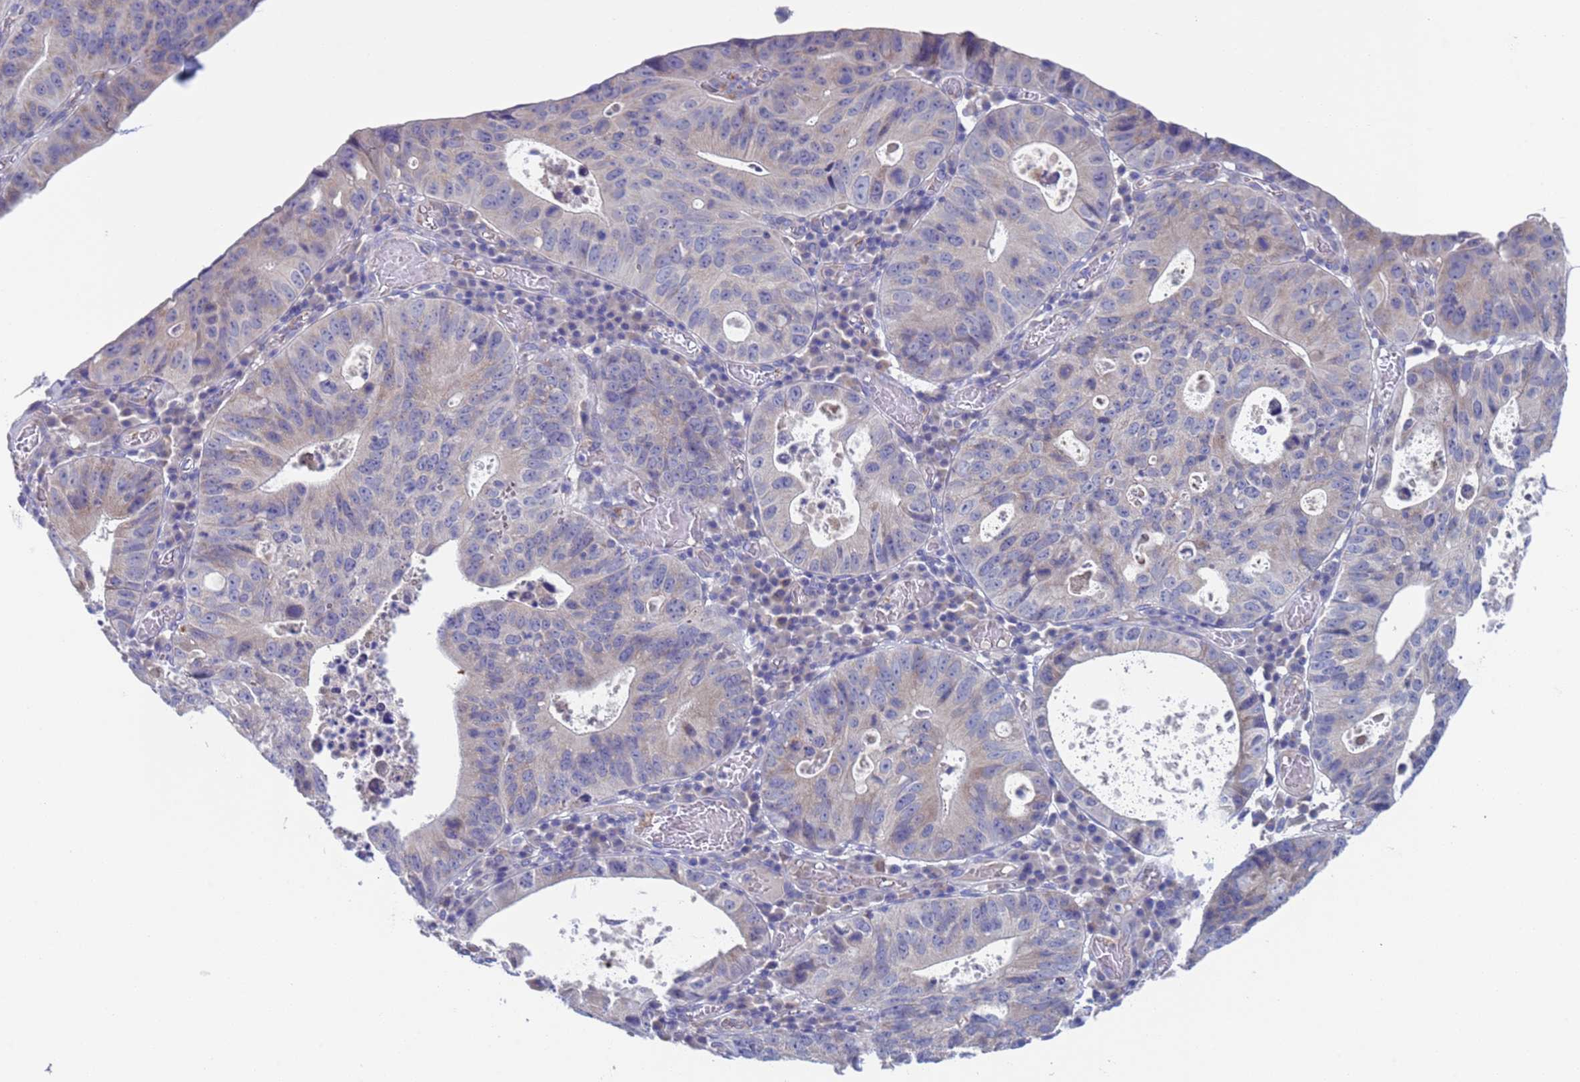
{"staining": {"intensity": "weak", "quantity": "<25%", "location": "cytoplasmic/membranous"}, "tissue": "stomach cancer", "cell_type": "Tumor cells", "image_type": "cancer", "snomed": [{"axis": "morphology", "description": "Adenocarcinoma, NOS"}, {"axis": "topography", "description": "Stomach"}], "caption": "Tumor cells are negative for protein expression in human adenocarcinoma (stomach).", "gene": "PET117", "patient": {"sex": "male", "age": 59}}